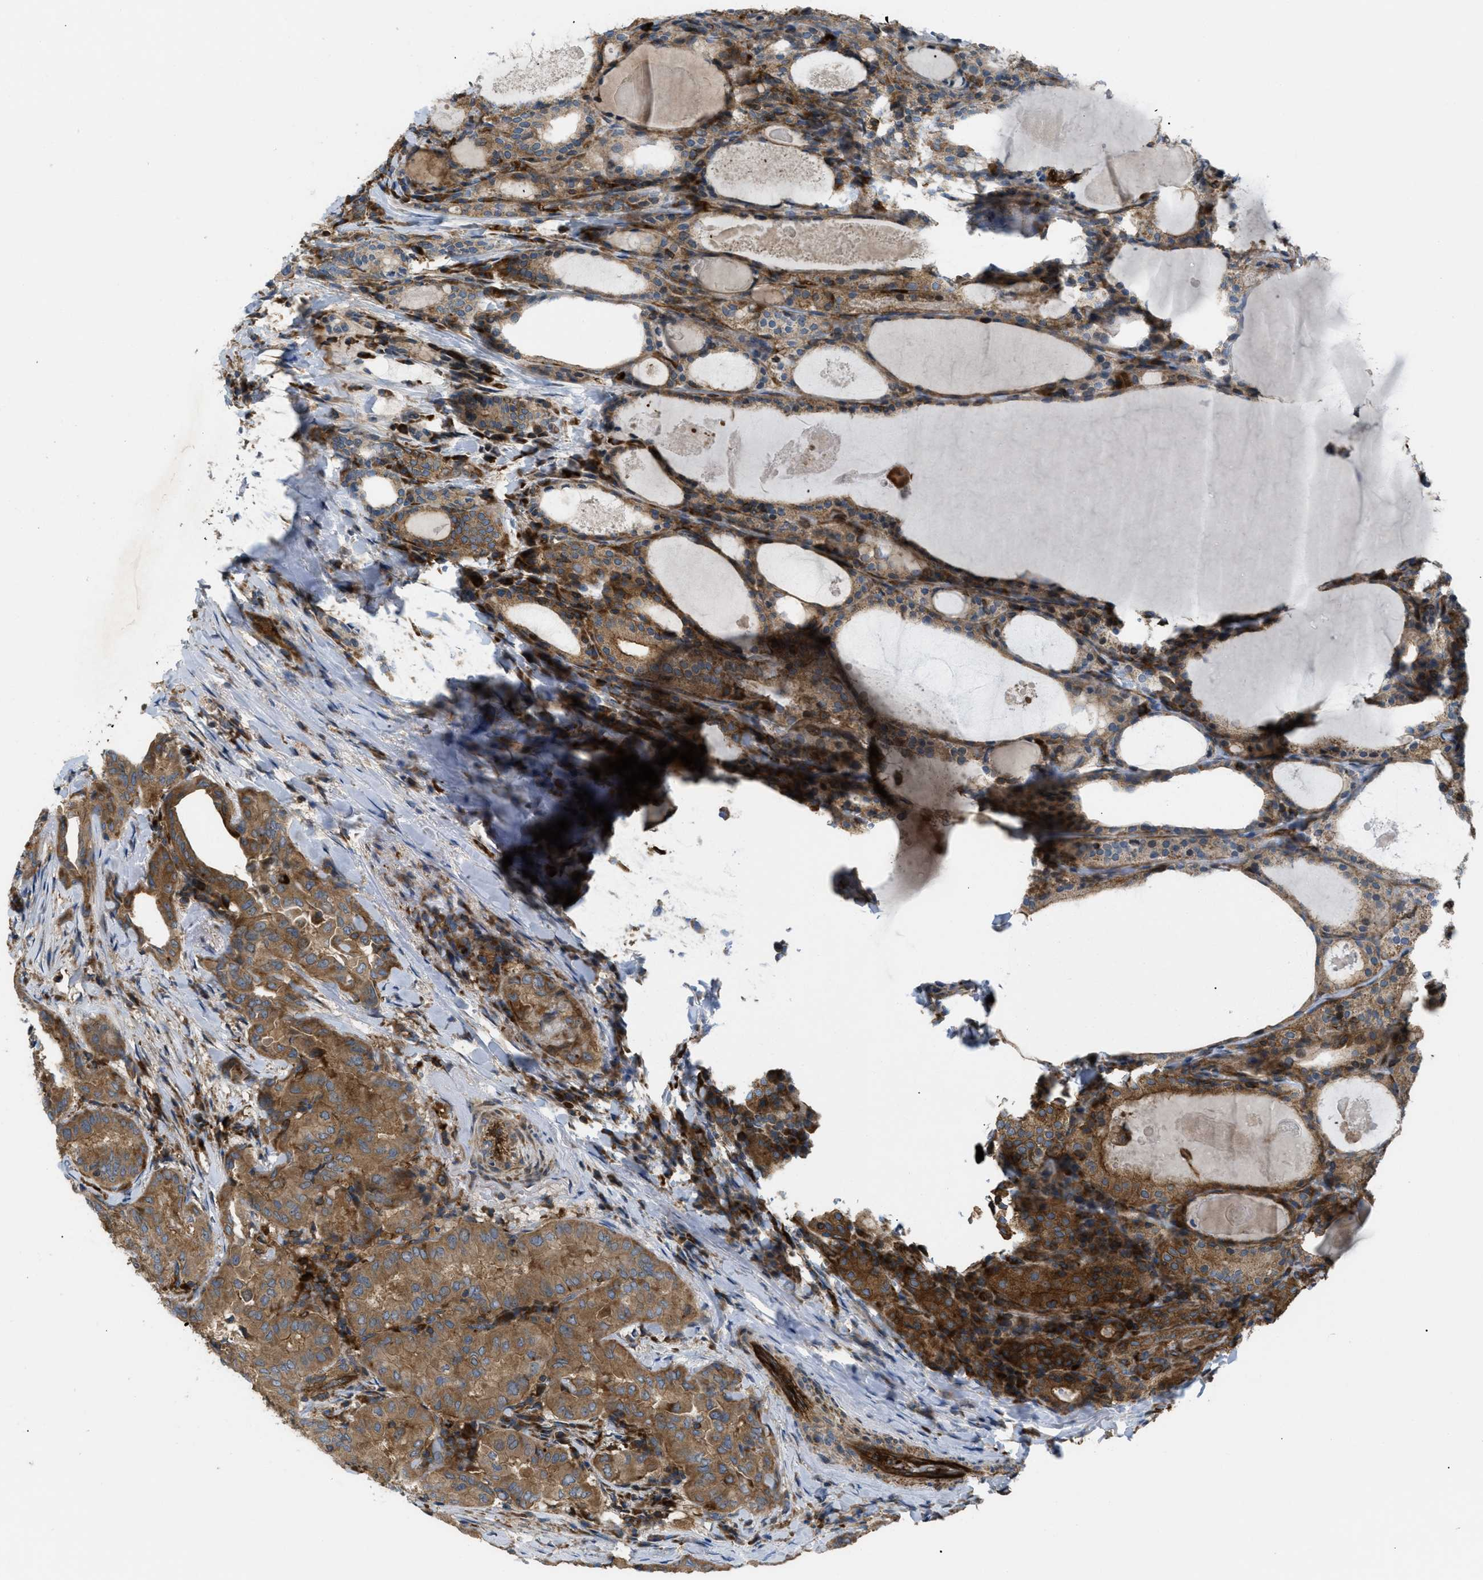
{"staining": {"intensity": "moderate", "quantity": ">75%", "location": "cytoplasmic/membranous"}, "tissue": "thyroid cancer", "cell_type": "Tumor cells", "image_type": "cancer", "snomed": [{"axis": "morphology", "description": "Papillary adenocarcinoma, NOS"}, {"axis": "topography", "description": "Thyroid gland"}], "caption": "Immunohistochemistry (IHC) of thyroid cancer exhibits medium levels of moderate cytoplasmic/membranous expression in about >75% of tumor cells.", "gene": "ATP2A3", "patient": {"sex": "female", "age": 42}}